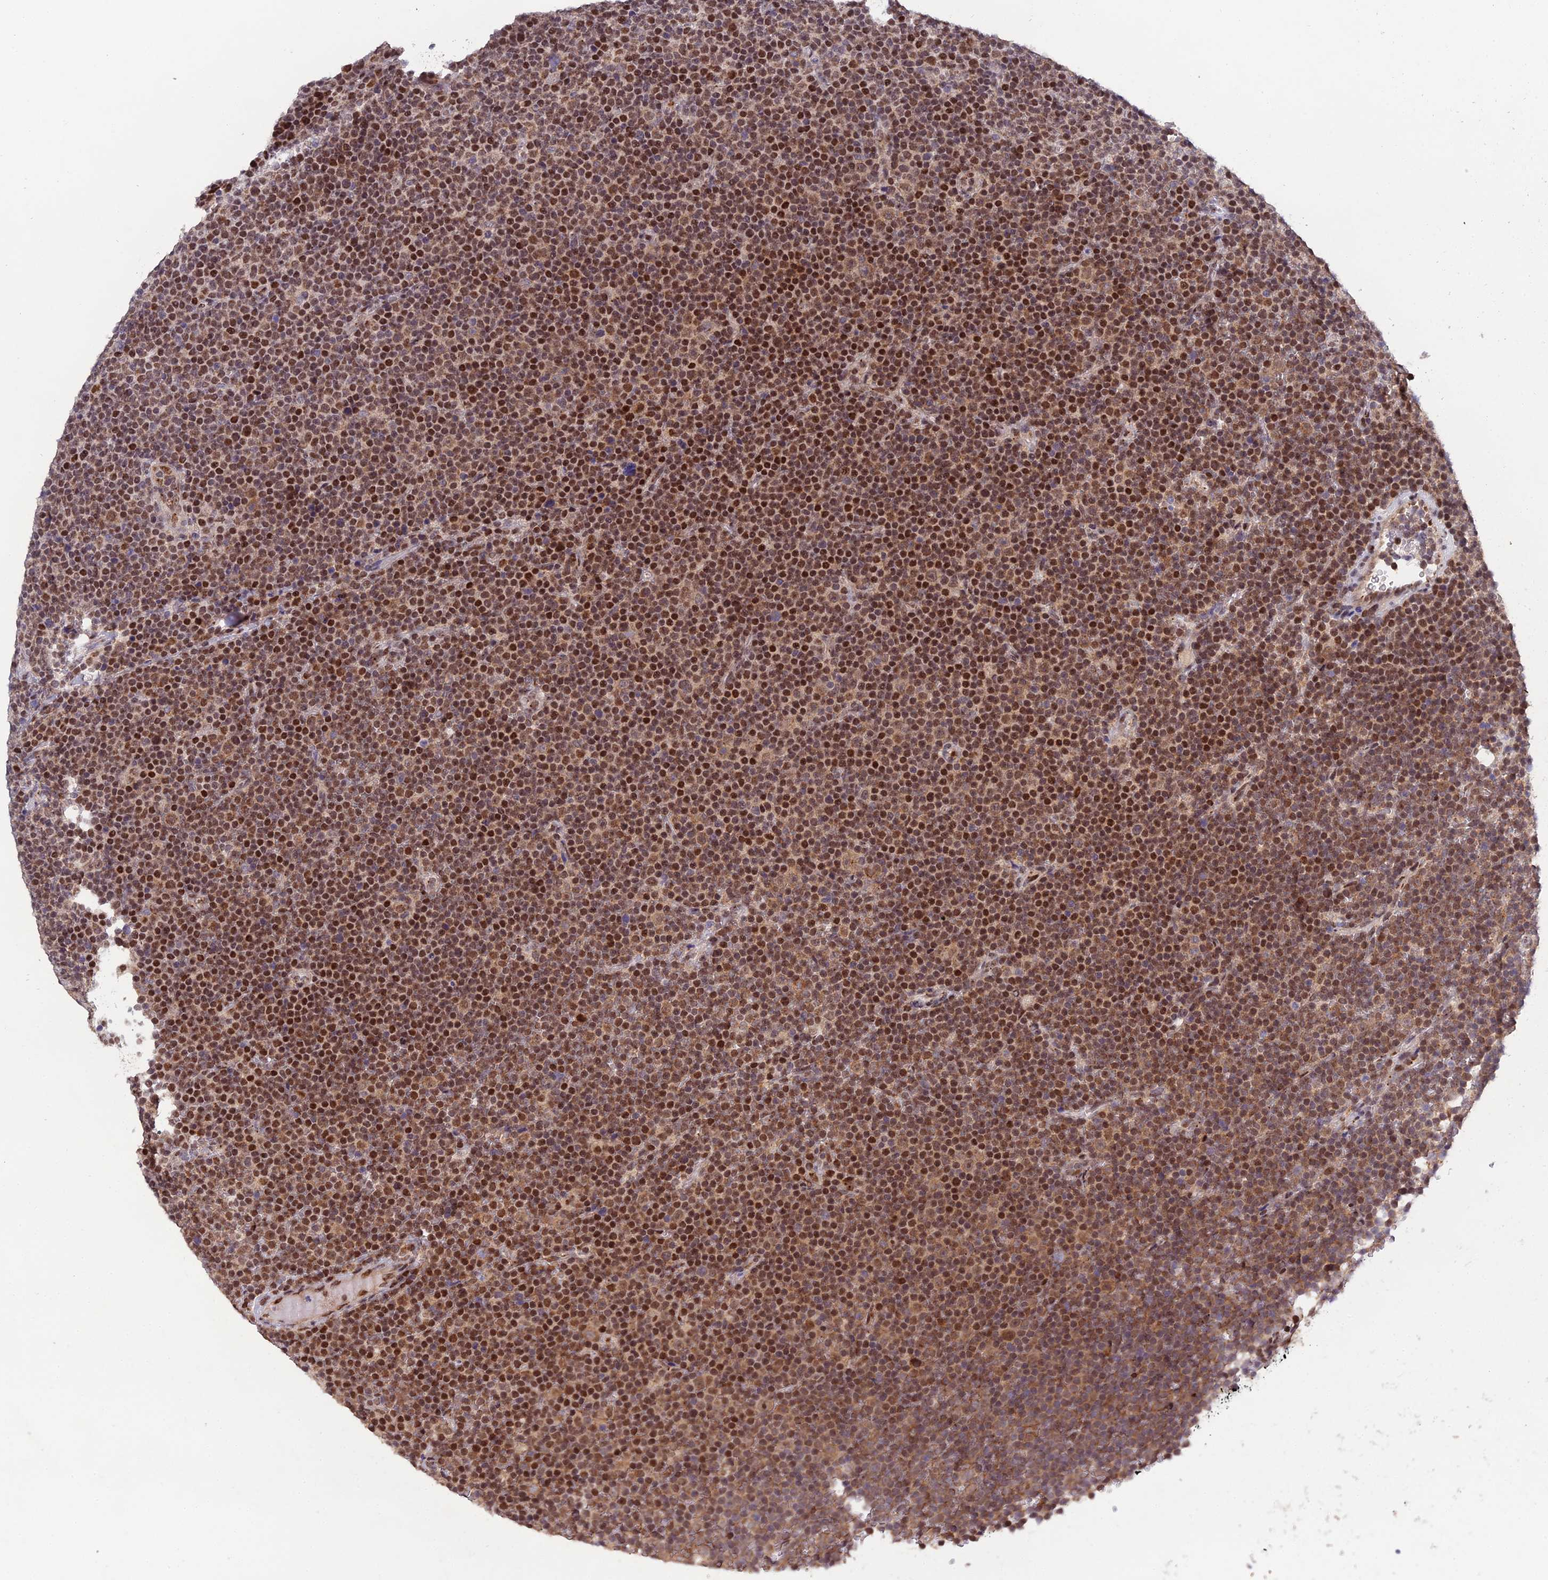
{"staining": {"intensity": "strong", "quantity": ">75%", "location": "nuclear"}, "tissue": "lymphoma", "cell_type": "Tumor cells", "image_type": "cancer", "snomed": [{"axis": "morphology", "description": "Malignant lymphoma, non-Hodgkin's type, Low grade"}, {"axis": "topography", "description": "Lymph node"}], "caption": "Strong nuclear staining for a protein is present in about >75% of tumor cells of malignant lymphoma, non-Hodgkin's type (low-grade) using IHC.", "gene": "ARL2", "patient": {"sex": "female", "age": 67}}